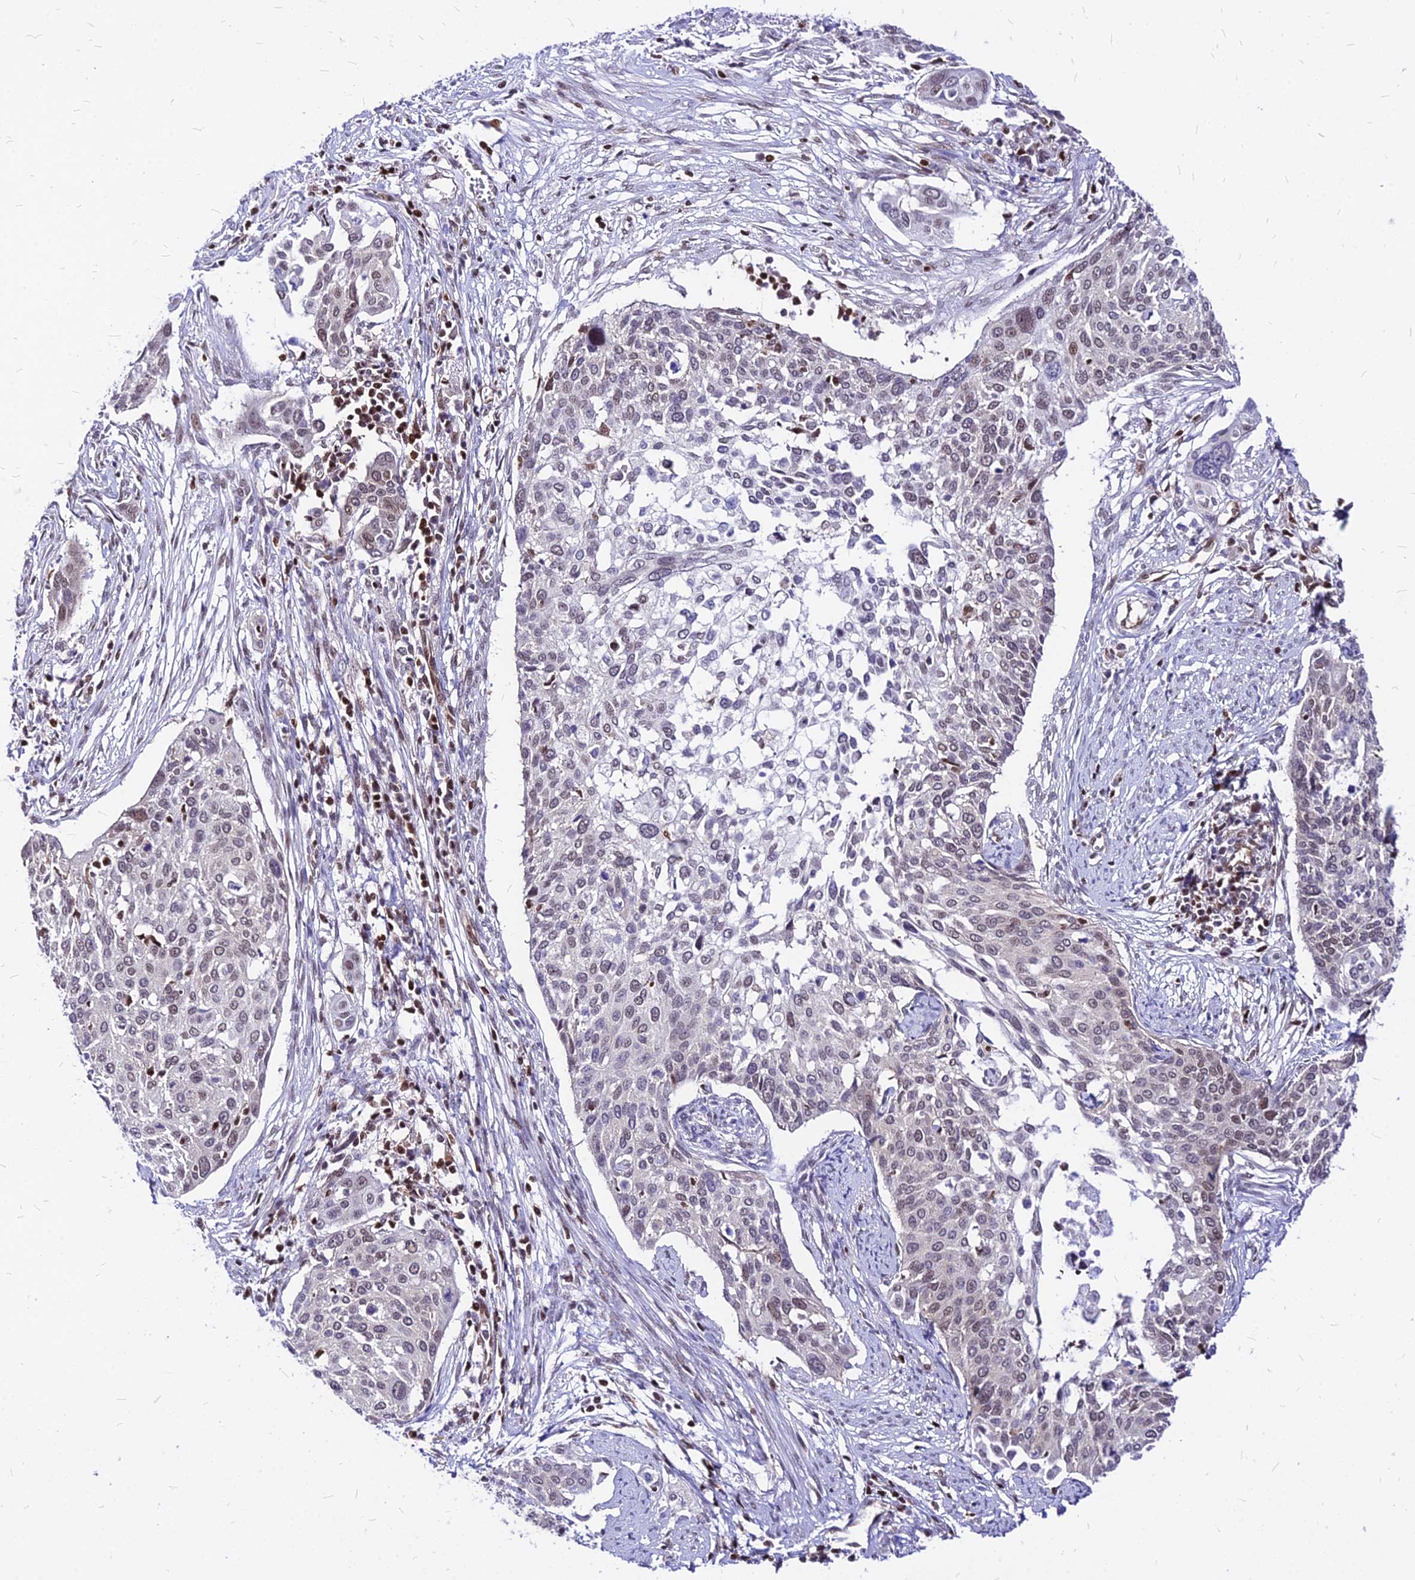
{"staining": {"intensity": "moderate", "quantity": "25%-75%", "location": "nuclear"}, "tissue": "cervical cancer", "cell_type": "Tumor cells", "image_type": "cancer", "snomed": [{"axis": "morphology", "description": "Squamous cell carcinoma, NOS"}, {"axis": "topography", "description": "Cervix"}], "caption": "About 25%-75% of tumor cells in human cervical cancer (squamous cell carcinoma) demonstrate moderate nuclear protein staining as visualized by brown immunohistochemical staining.", "gene": "PAXX", "patient": {"sex": "female", "age": 44}}